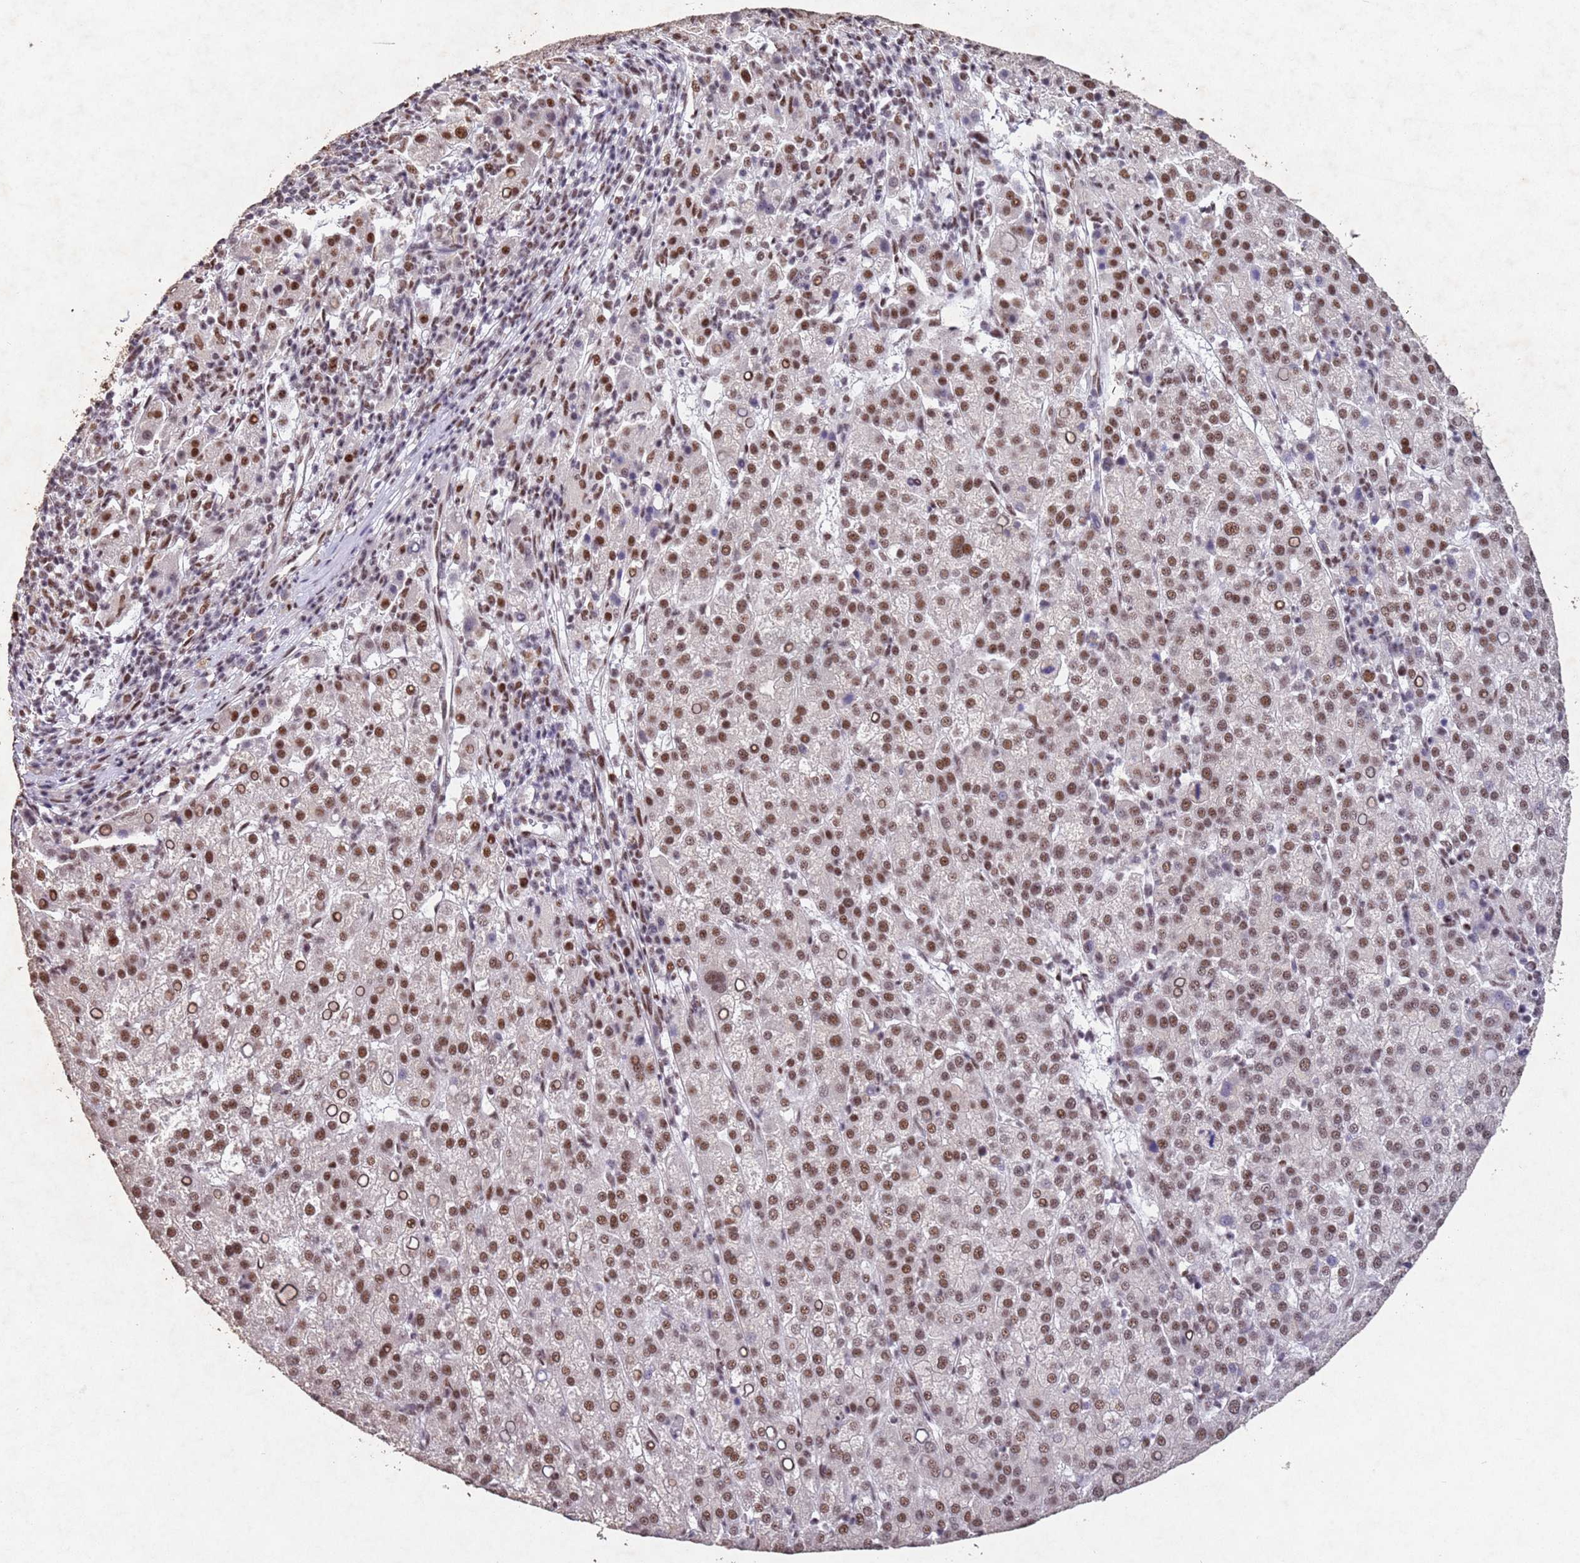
{"staining": {"intensity": "moderate", "quantity": ">75%", "location": "nuclear"}, "tissue": "liver cancer", "cell_type": "Tumor cells", "image_type": "cancer", "snomed": [{"axis": "morphology", "description": "Carcinoma, Hepatocellular, NOS"}, {"axis": "topography", "description": "Liver"}], "caption": "Tumor cells show moderate nuclear positivity in about >75% of cells in liver cancer.", "gene": "ESF1", "patient": {"sex": "female", "age": 58}}